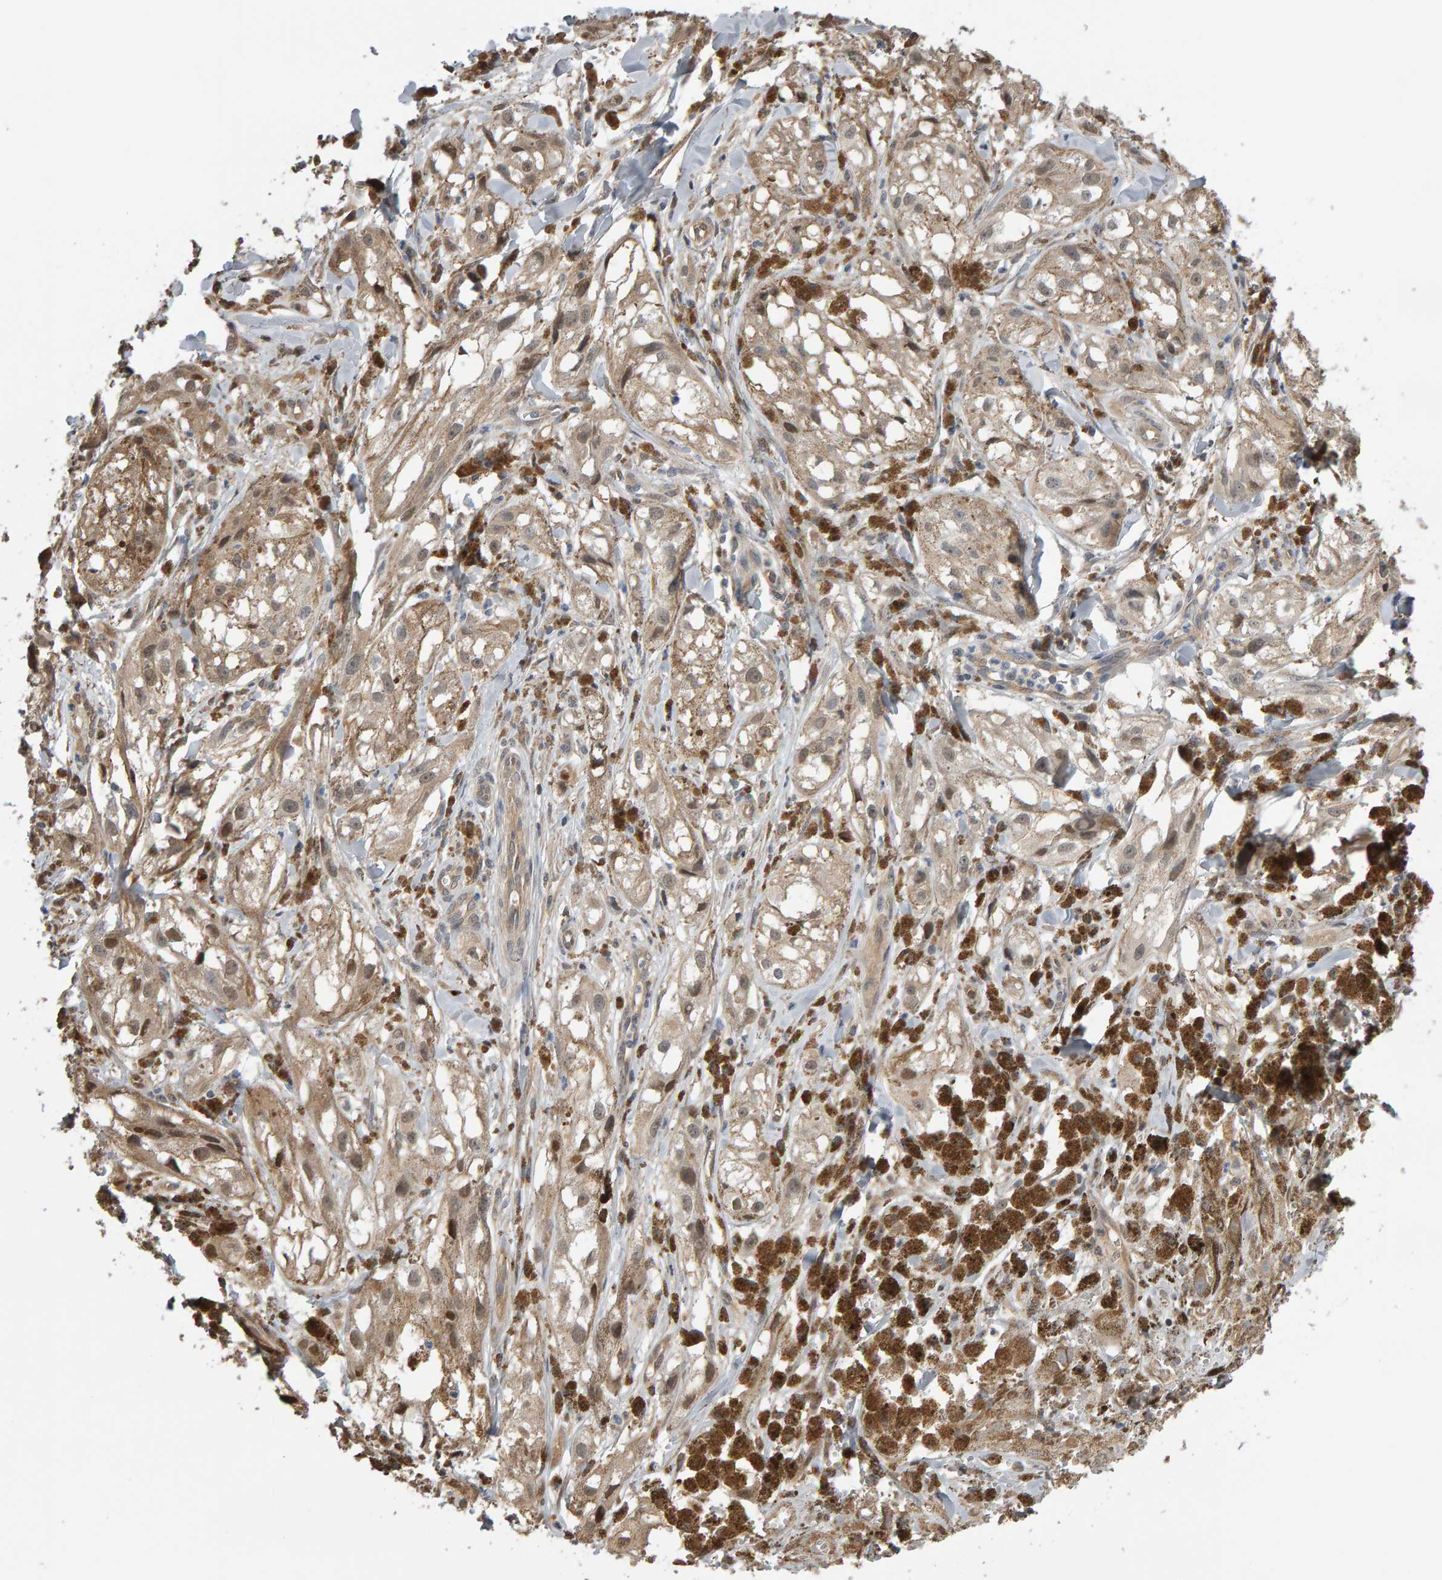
{"staining": {"intensity": "weak", "quantity": ">75%", "location": "cytoplasmic/membranous"}, "tissue": "melanoma", "cell_type": "Tumor cells", "image_type": "cancer", "snomed": [{"axis": "morphology", "description": "Malignant melanoma, NOS"}, {"axis": "topography", "description": "Skin"}], "caption": "Malignant melanoma was stained to show a protein in brown. There is low levels of weak cytoplasmic/membranous staining in approximately >75% of tumor cells. (DAB IHC, brown staining for protein, blue staining for nuclei).", "gene": "COASY", "patient": {"sex": "male", "age": 88}}